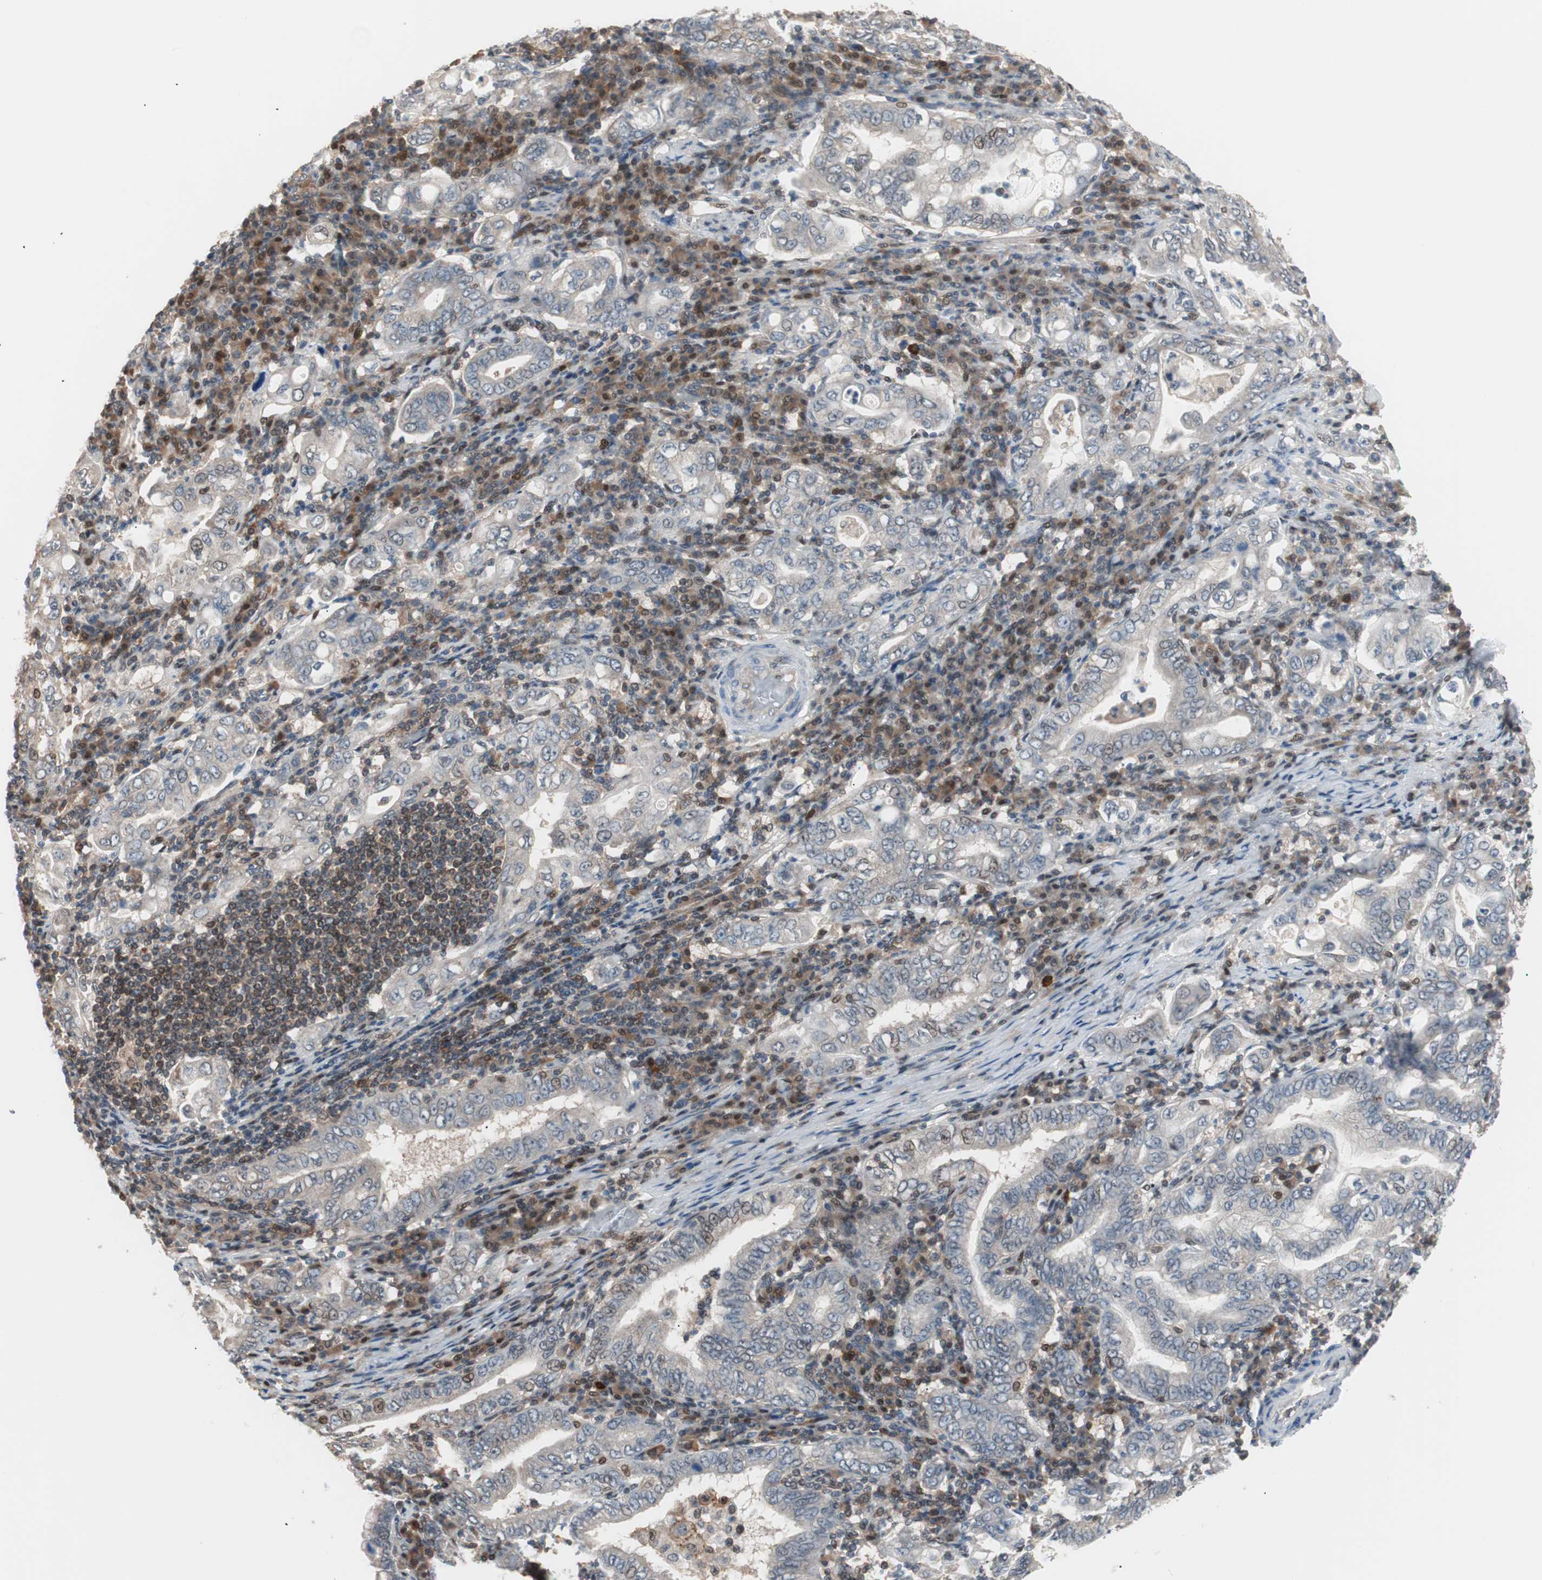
{"staining": {"intensity": "negative", "quantity": "none", "location": "none"}, "tissue": "stomach cancer", "cell_type": "Tumor cells", "image_type": "cancer", "snomed": [{"axis": "morphology", "description": "Normal tissue, NOS"}, {"axis": "morphology", "description": "Adenocarcinoma, NOS"}, {"axis": "topography", "description": "Esophagus"}, {"axis": "topography", "description": "Stomach, upper"}, {"axis": "topography", "description": "Peripheral nerve tissue"}], "caption": "This is an immunohistochemistry (IHC) histopathology image of adenocarcinoma (stomach). There is no positivity in tumor cells.", "gene": "POLH", "patient": {"sex": "male", "age": 62}}